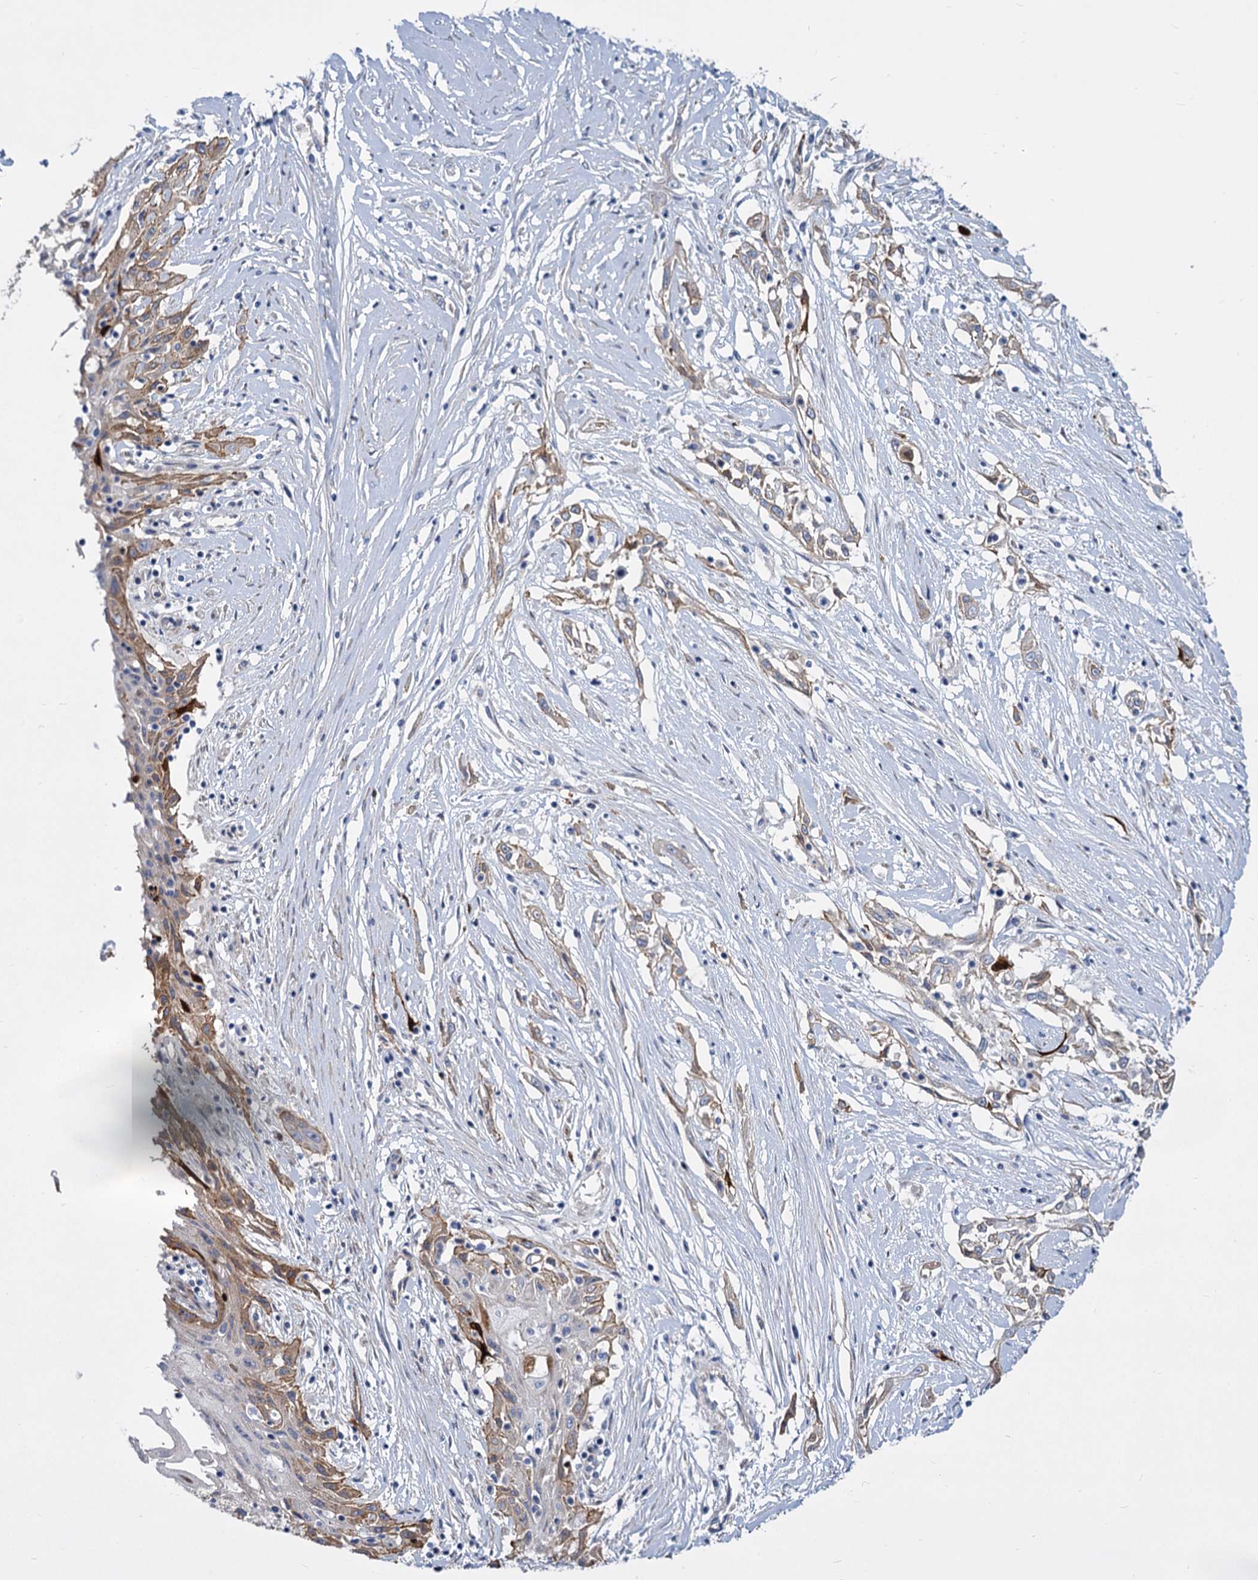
{"staining": {"intensity": "moderate", "quantity": "<25%", "location": "cytoplasmic/membranous"}, "tissue": "skin cancer", "cell_type": "Tumor cells", "image_type": "cancer", "snomed": [{"axis": "morphology", "description": "Squamous cell carcinoma, NOS"}, {"axis": "morphology", "description": "Squamous cell carcinoma, metastatic, NOS"}, {"axis": "topography", "description": "Skin"}, {"axis": "topography", "description": "Lymph node"}], "caption": "IHC (DAB) staining of human squamous cell carcinoma (skin) displays moderate cytoplasmic/membranous protein staining in about <25% of tumor cells. The protein is stained brown, and the nuclei are stained in blue (DAB IHC with brightfield microscopy, high magnification).", "gene": "TRIM77", "patient": {"sex": "male", "age": 75}}